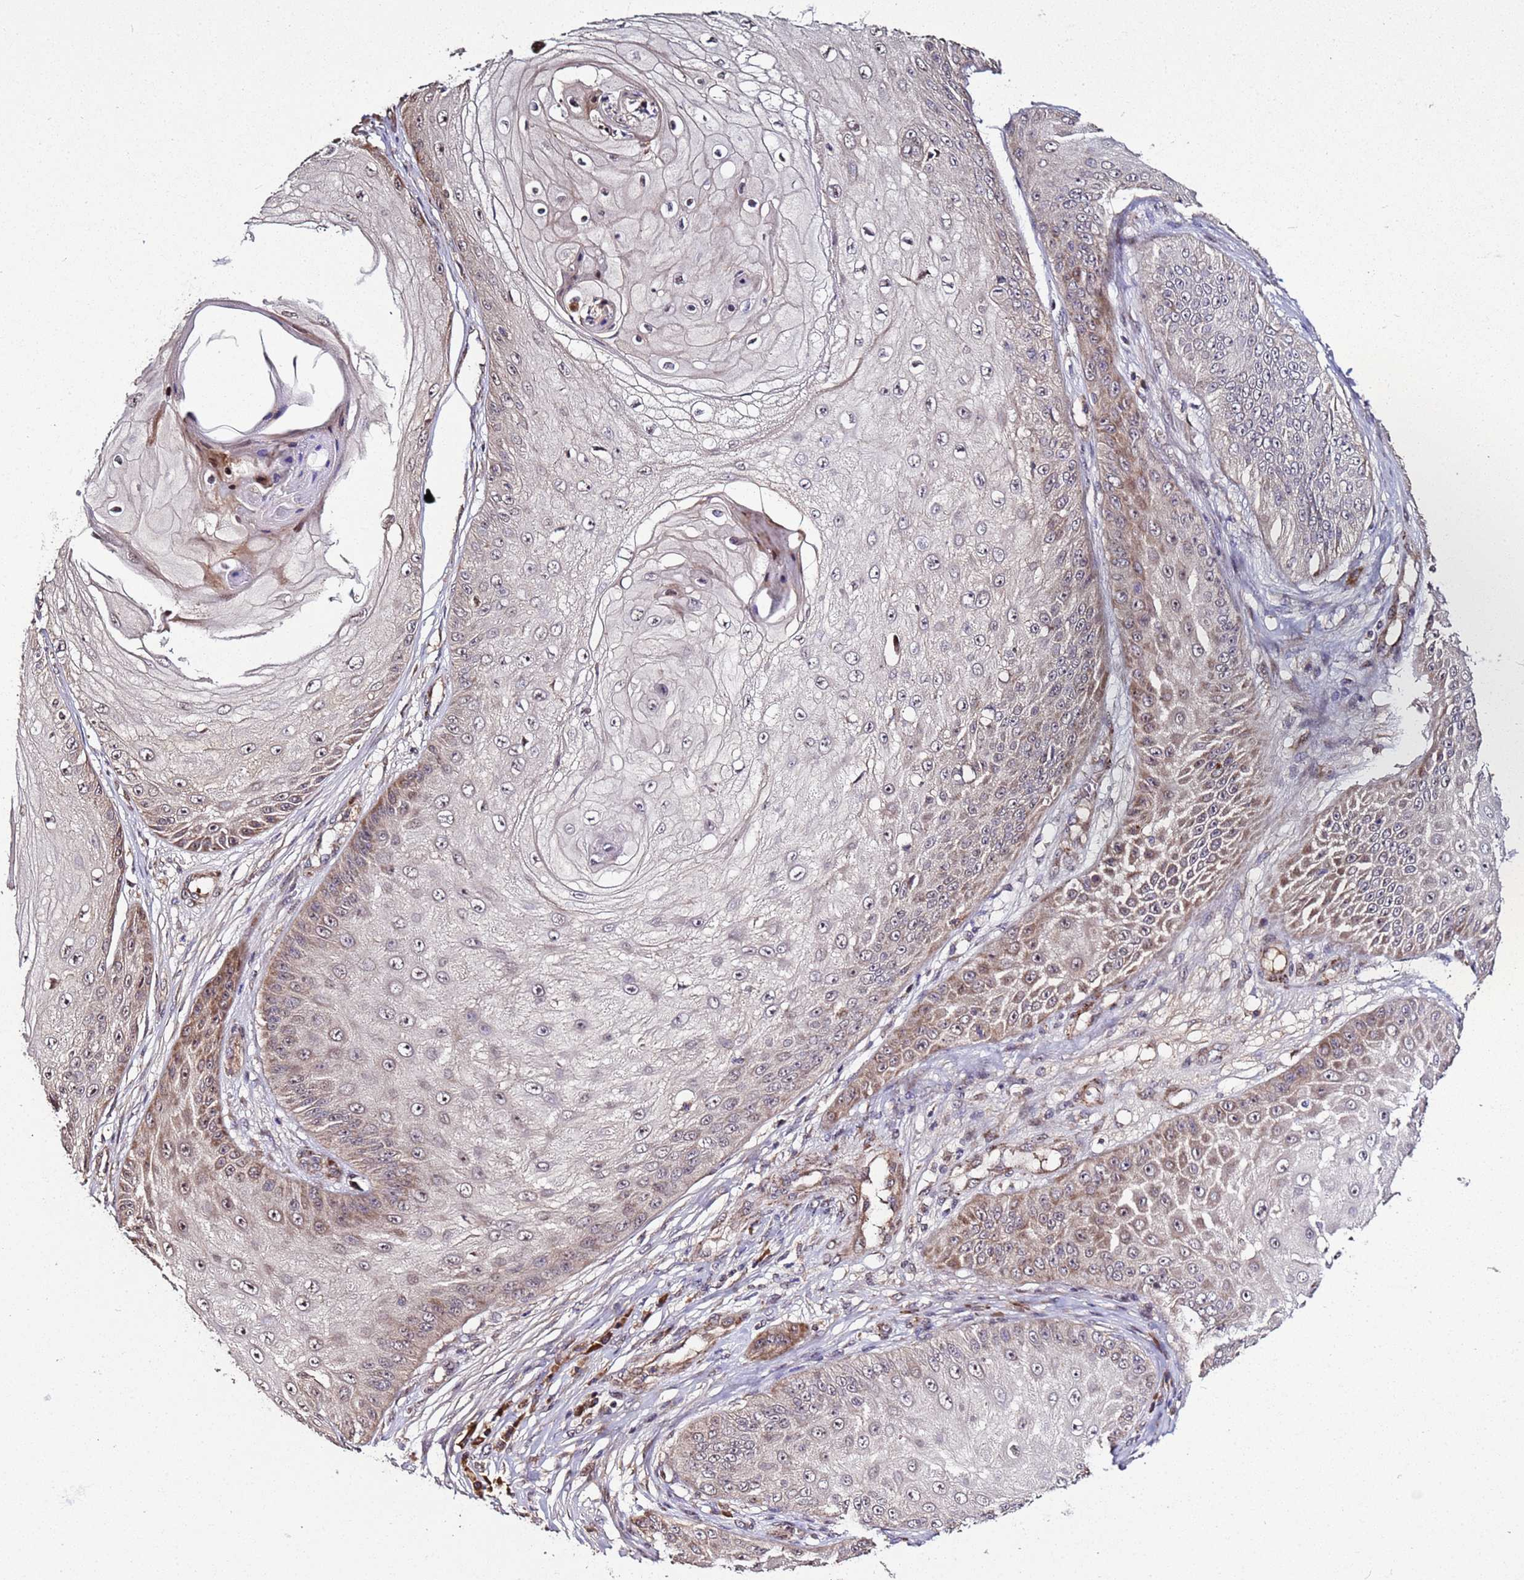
{"staining": {"intensity": "moderate", "quantity": "25%-75%", "location": "cytoplasmic/membranous,nuclear"}, "tissue": "skin cancer", "cell_type": "Tumor cells", "image_type": "cancer", "snomed": [{"axis": "morphology", "description": "Squamous cell carcinoma, NOS"}, {"axis": "topography", "description": "Skin"}], "caption": "This histopathology image exhibits skin squamous cell carcinoma stained with immunohistochemistry (IHC) to label a protein in brown. The cytoplasmic/membranous and nuclear of tumor cells show moderate positivity for the protein. Nuclei are counter-stained blue.", "gene": "WNK4", "patient": {"sex": "male", "age": 70}}